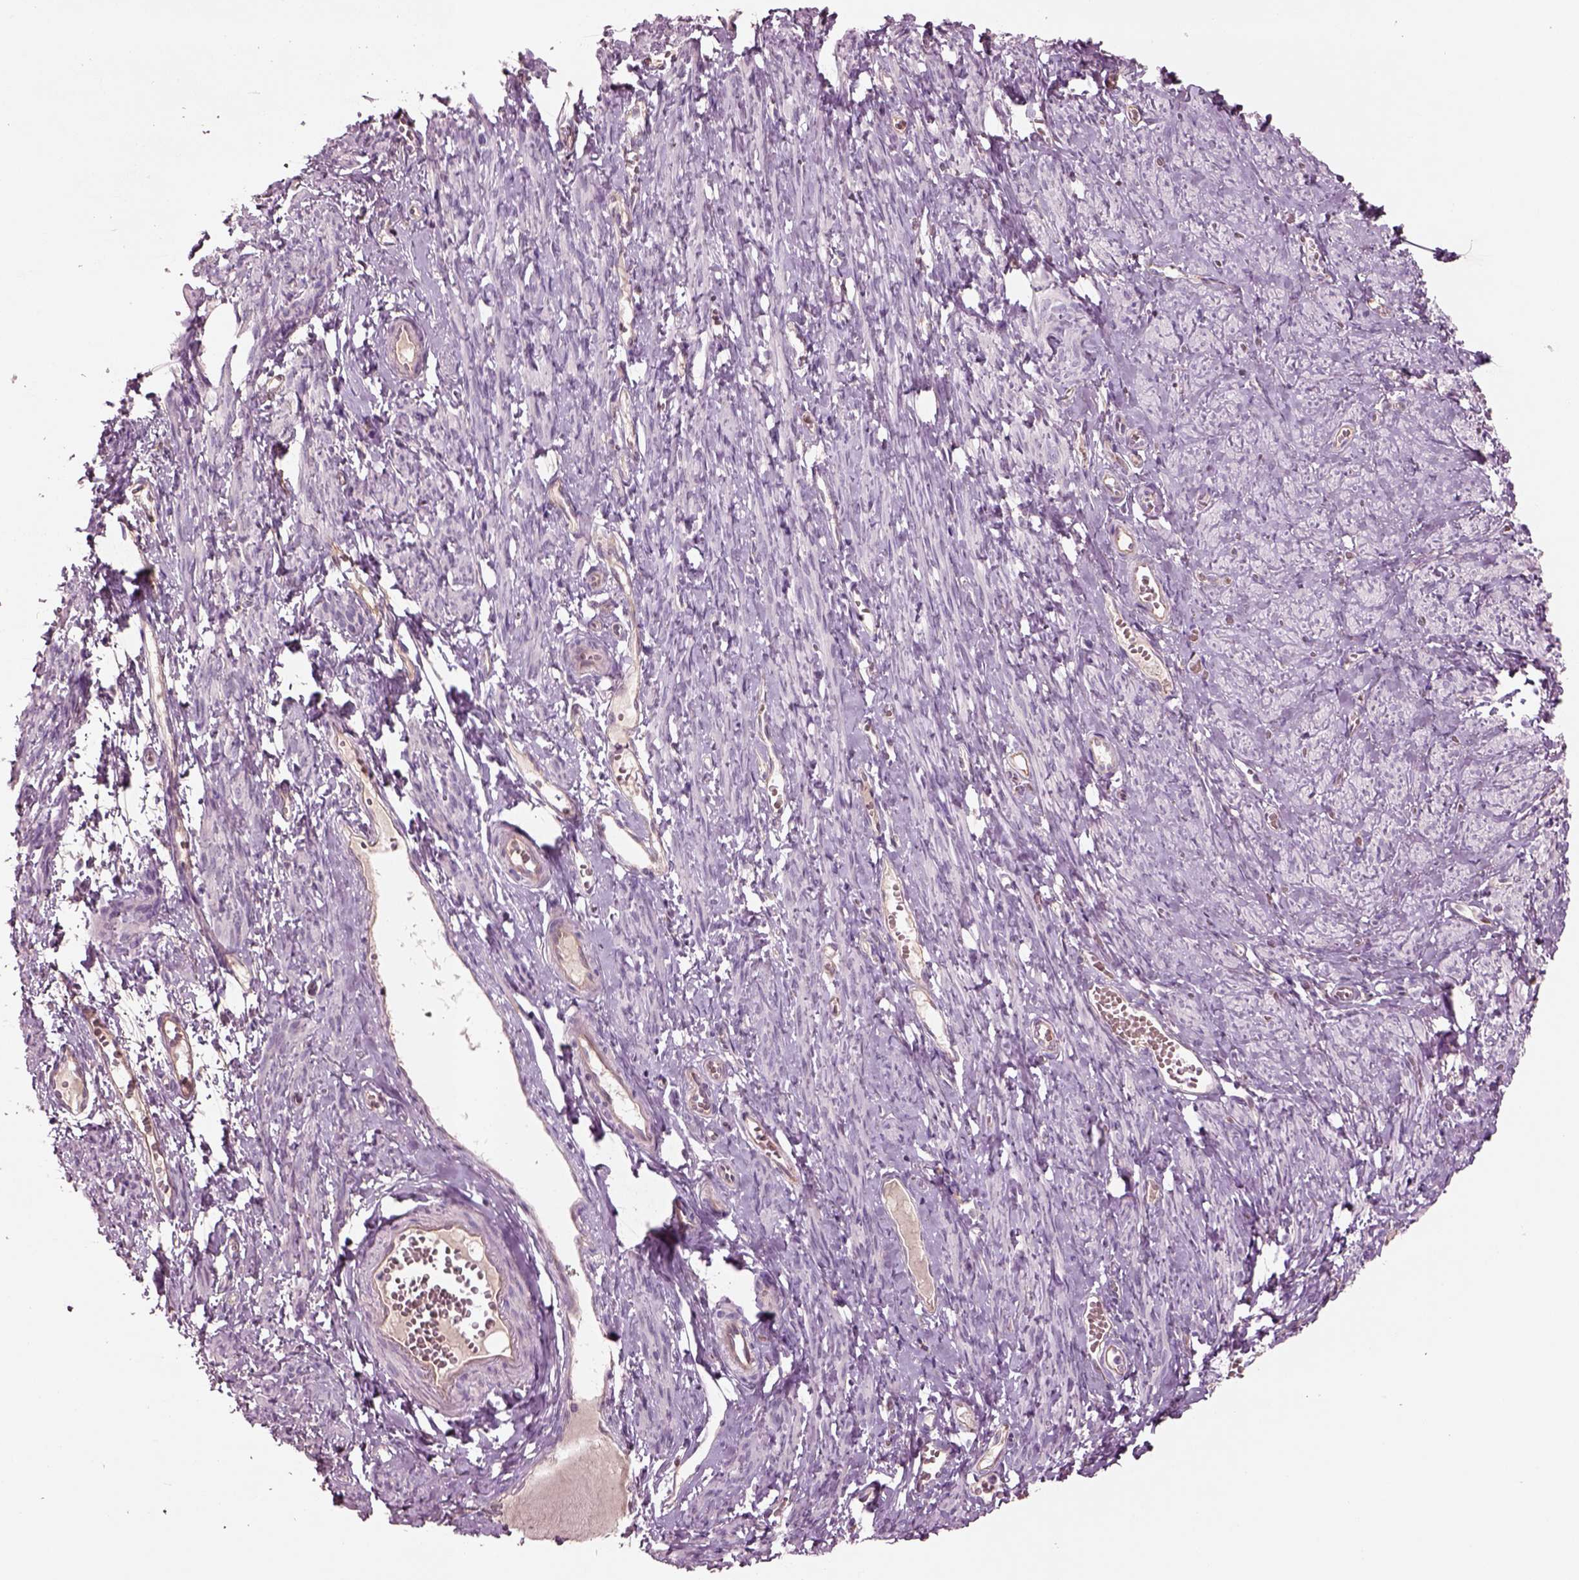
{"staining": {"intensity": "negative", "quantity": "none", "location": "none"}, "tissue": "smooth muscle", "cell_type": "Smooth muscle cells", "image_type": "normal", "snomed": [{"axis": "morphology", "description": "Normal tissue, NOS"}, {"axis": "topography", "description": "Smooth muscle"}], "caption": "A histopathology image of human smooth muscle is negative for staining in smooth muscle cells. Nuclei are stained in blue.", "gene": "DUOXA2", "patient": {"sex": "female", "age": 65}}